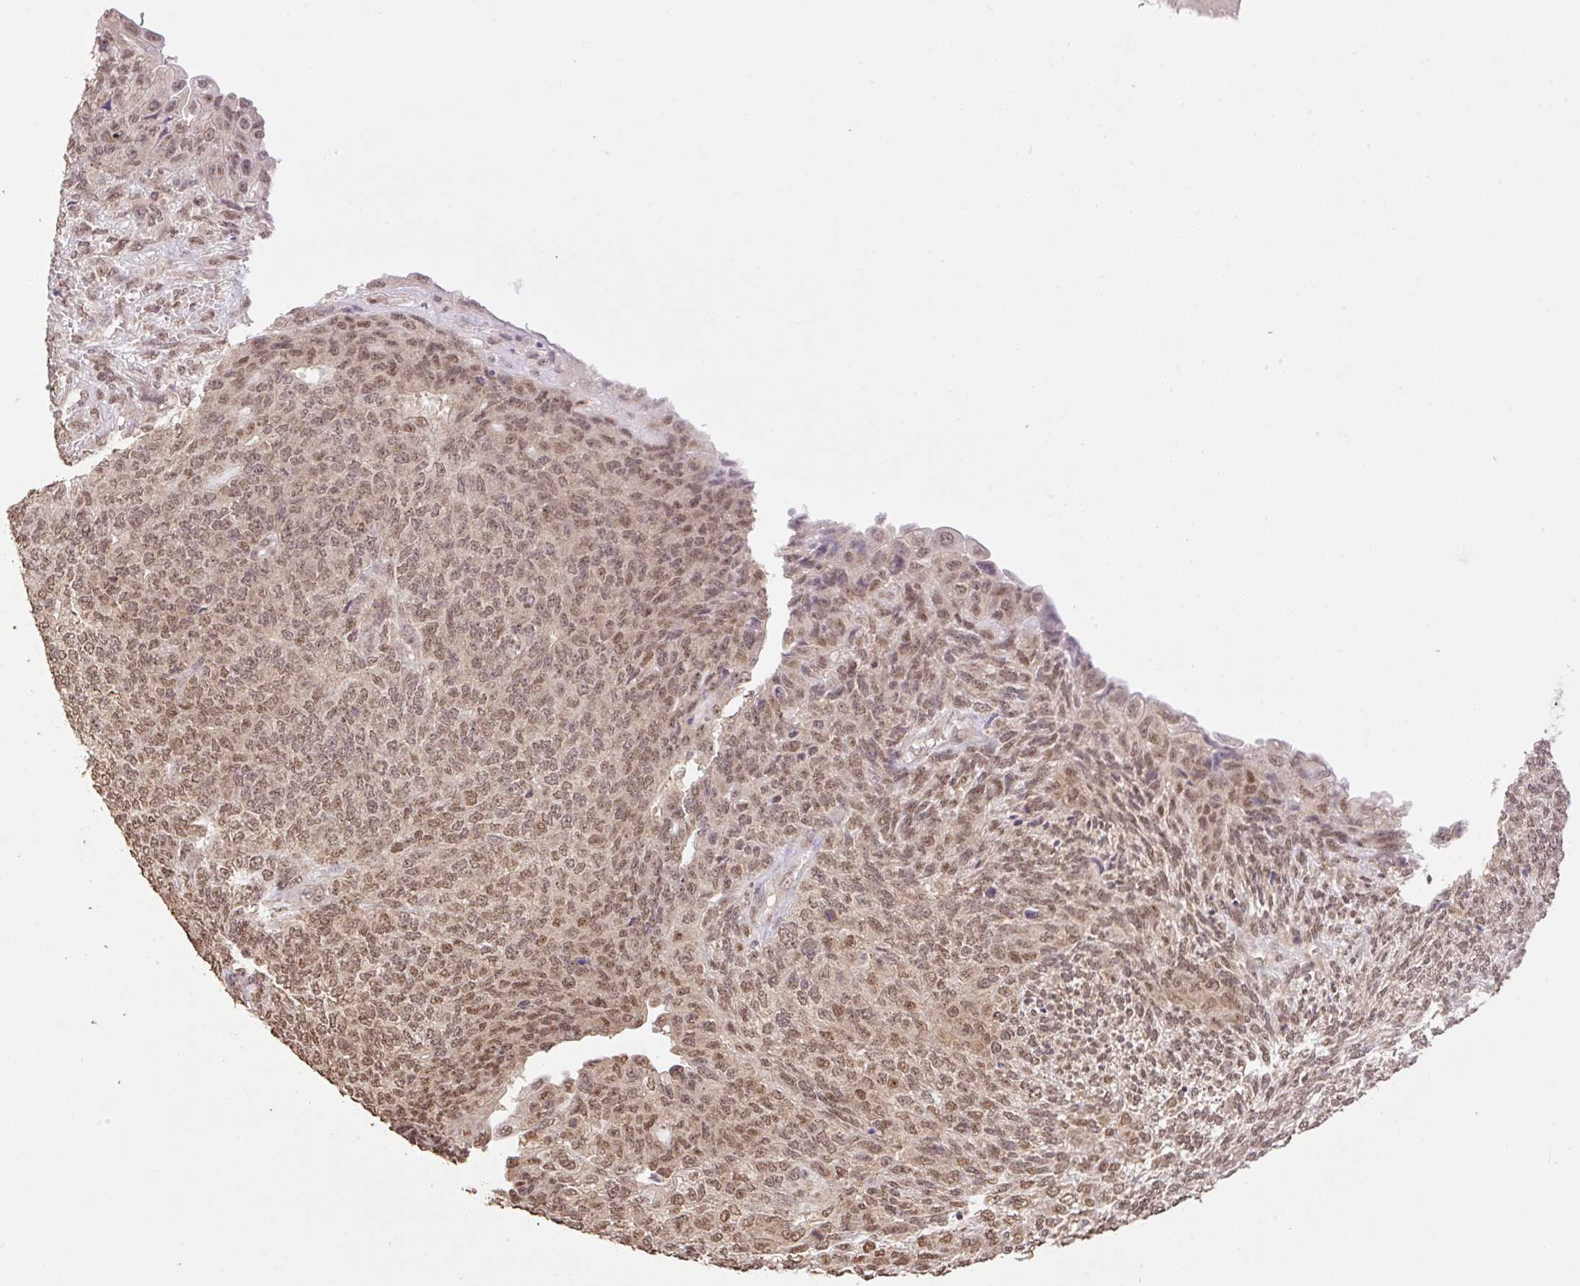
{"staining": {"intensity": "moderate", "quantity": ">75%", "location": "nuclear"}, "tissue": "endometrial cancer", "cell_type": "Tumor cells", "image_type": "cancer", "snomed": [{"axis": "morphology", "description": "Adenocarcinoma, NOS"}, {"axis": "topography", "description": "Endometrium"}], "caption": "A photomicrograph of human endometrial cancer (adenocarcinoma) stained for a protein demonstrates moderate nuclear brown staining in tumor cells.", "gene": "VPS25", "patient": {"sex": "female", "age": 32}}